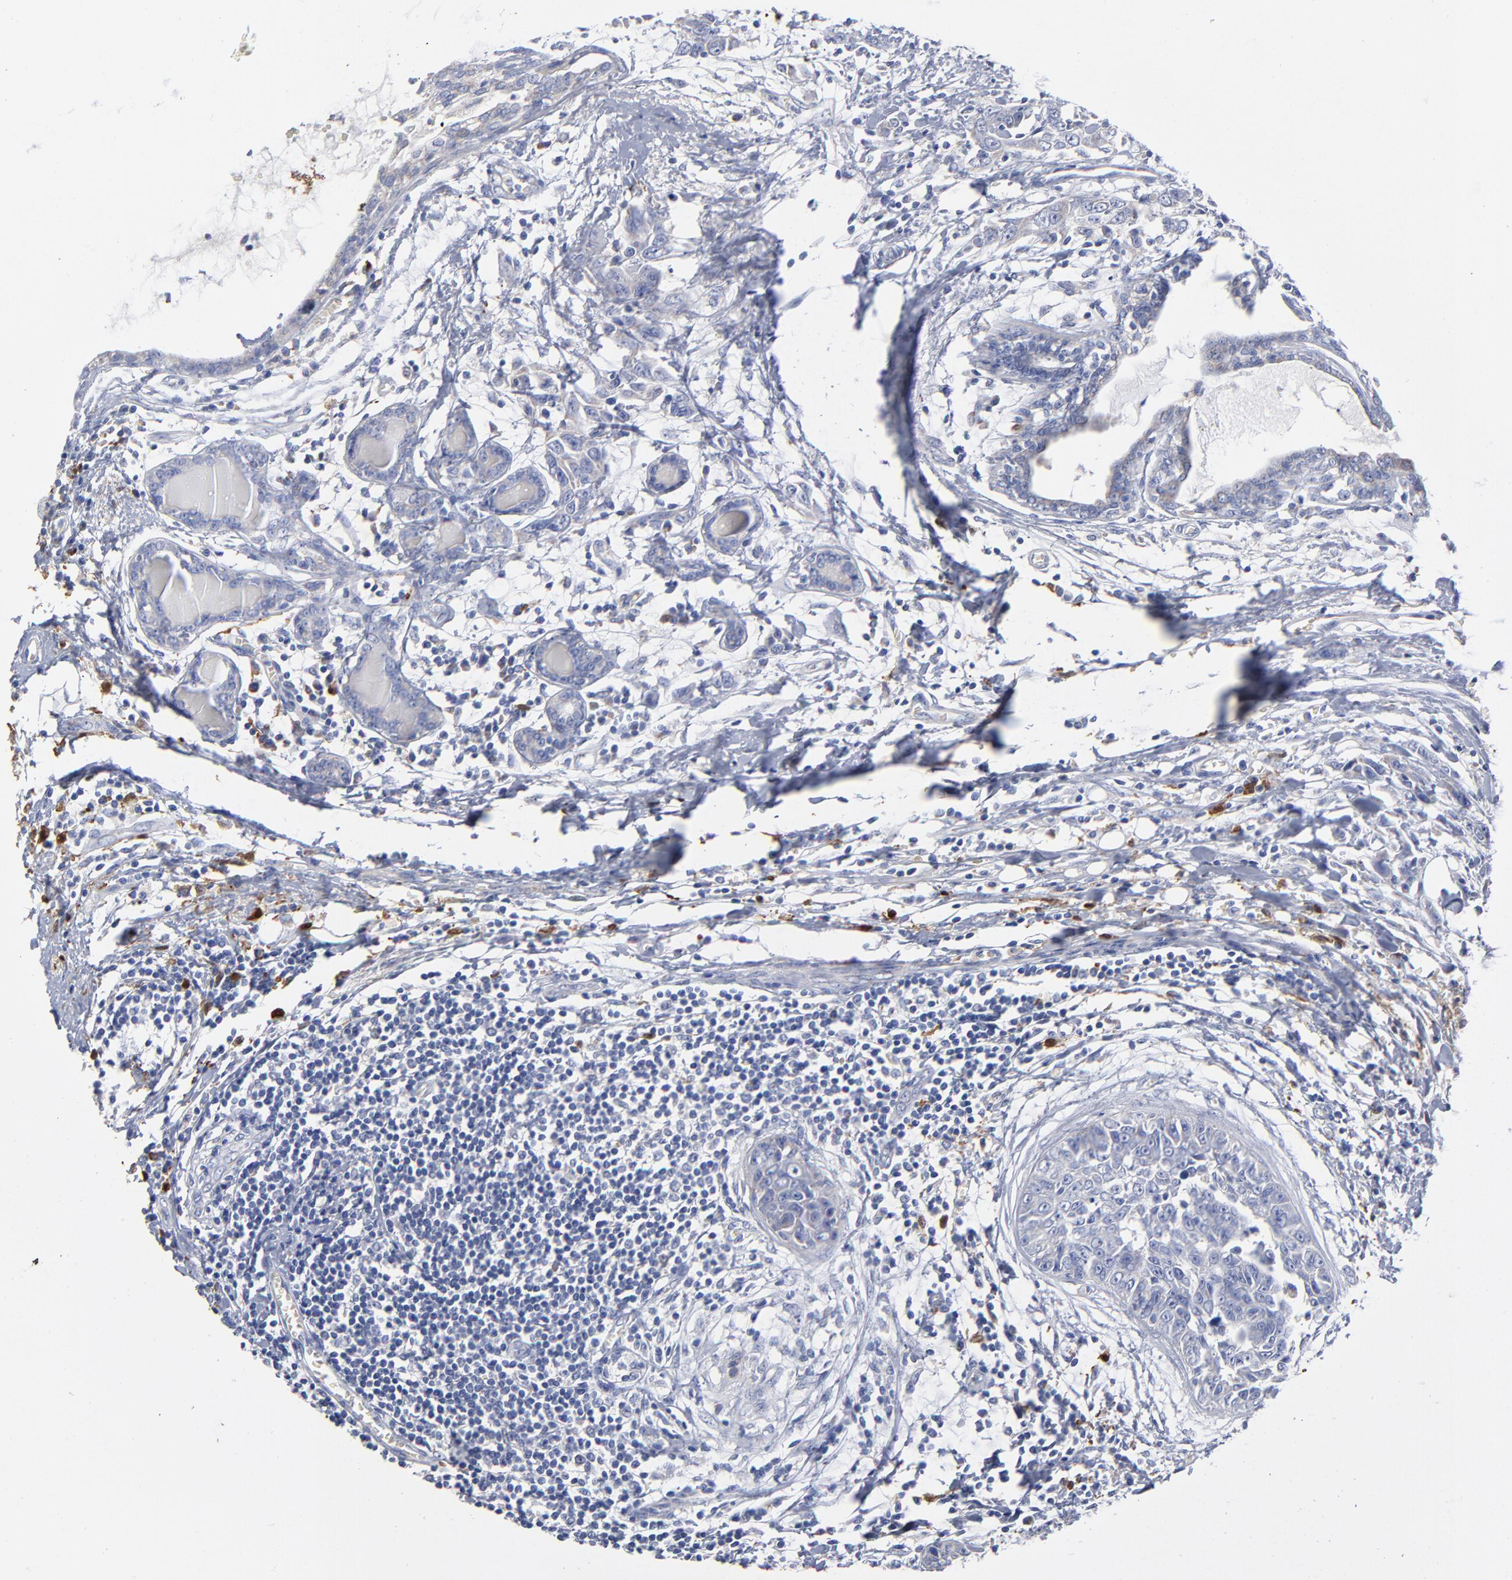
{"staining": {"intensity": "weak", "quantity": ">75%", "location": "cytoplasmic/membranous"}, "tissue": "breast cancer", "cell_type": "Tumor cells", "image_type": "cancer", "snomed": [{"axis": "morphology", "description": "Duct carcinoma"}, {"axis": "topography", "description": "Breast"}], "caption": "This histopathology image reveals immunohistochemistry staining of breast cancer, with low weak cytoplasmic/membranous positivity in approximately >75% of tumor cells.", "gene": "PTP4A1", "patient": {"sex": "female", "age": 50}}